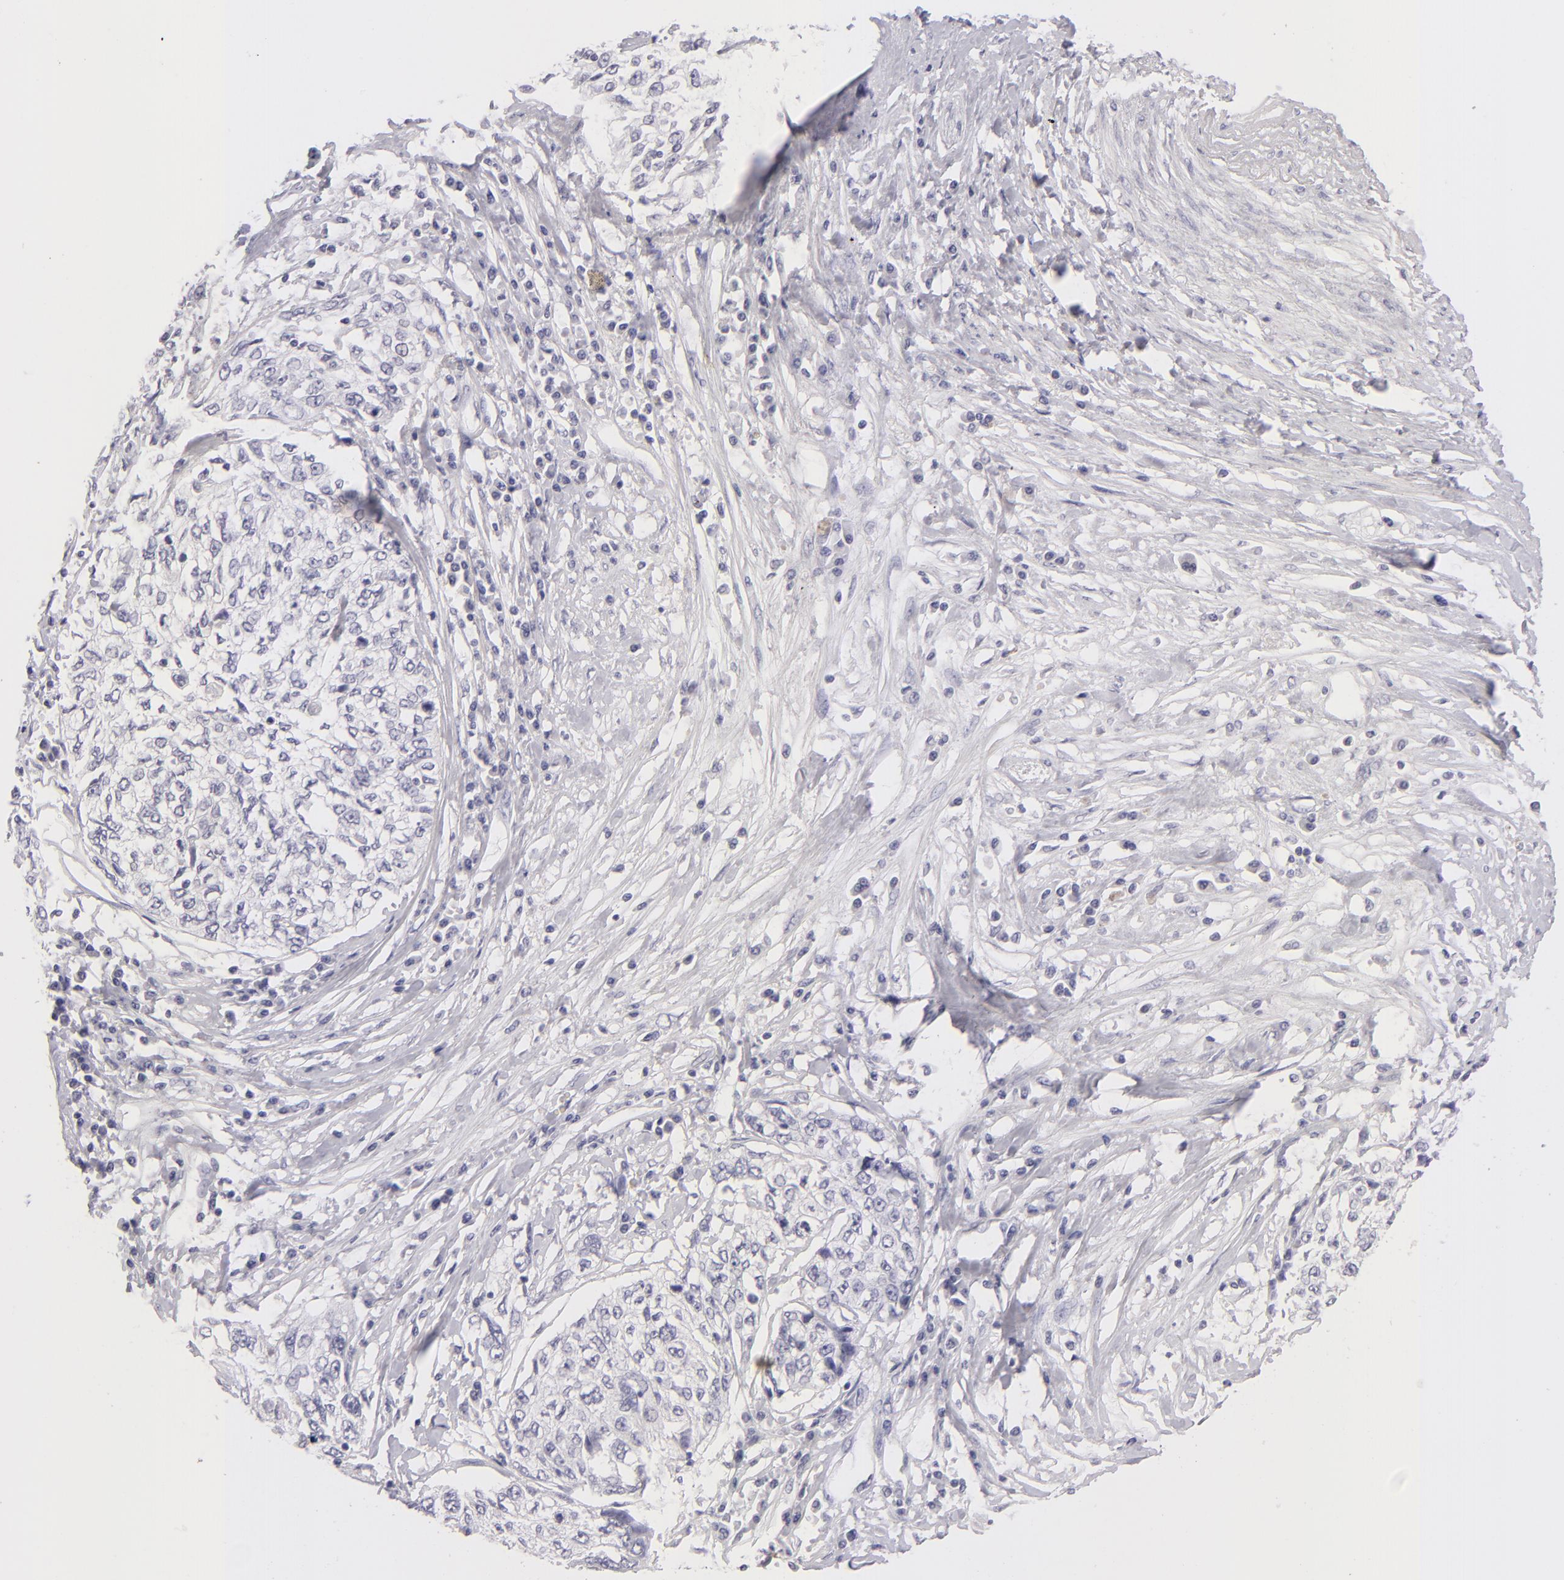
{"staining": {"intensity": "negative", "quantity": "none", "location": "none"}, "tissue": "cervical cancer", "cell_type": "Tumor cells", "image_type": "cancer", "snomed": [{"axis": "morphology", "description": "Squamous cell carcinoma, NOS"}, {"axis": "topography", "description": "Cervix"}], "caption": "High magnification brightfield microscopy of squamous cell carcinoma (cervical) stained with DAB (3,3'-diaminobenzidine) (brown) and counterstained with hematoxylin (blue): tumor cells show no significant expression. (DAB immunohistochemistry visualized using brightfield microscopy, high magnification).", "gene": "TNNC1", "patient": {"sex": "female", "age": 57}}